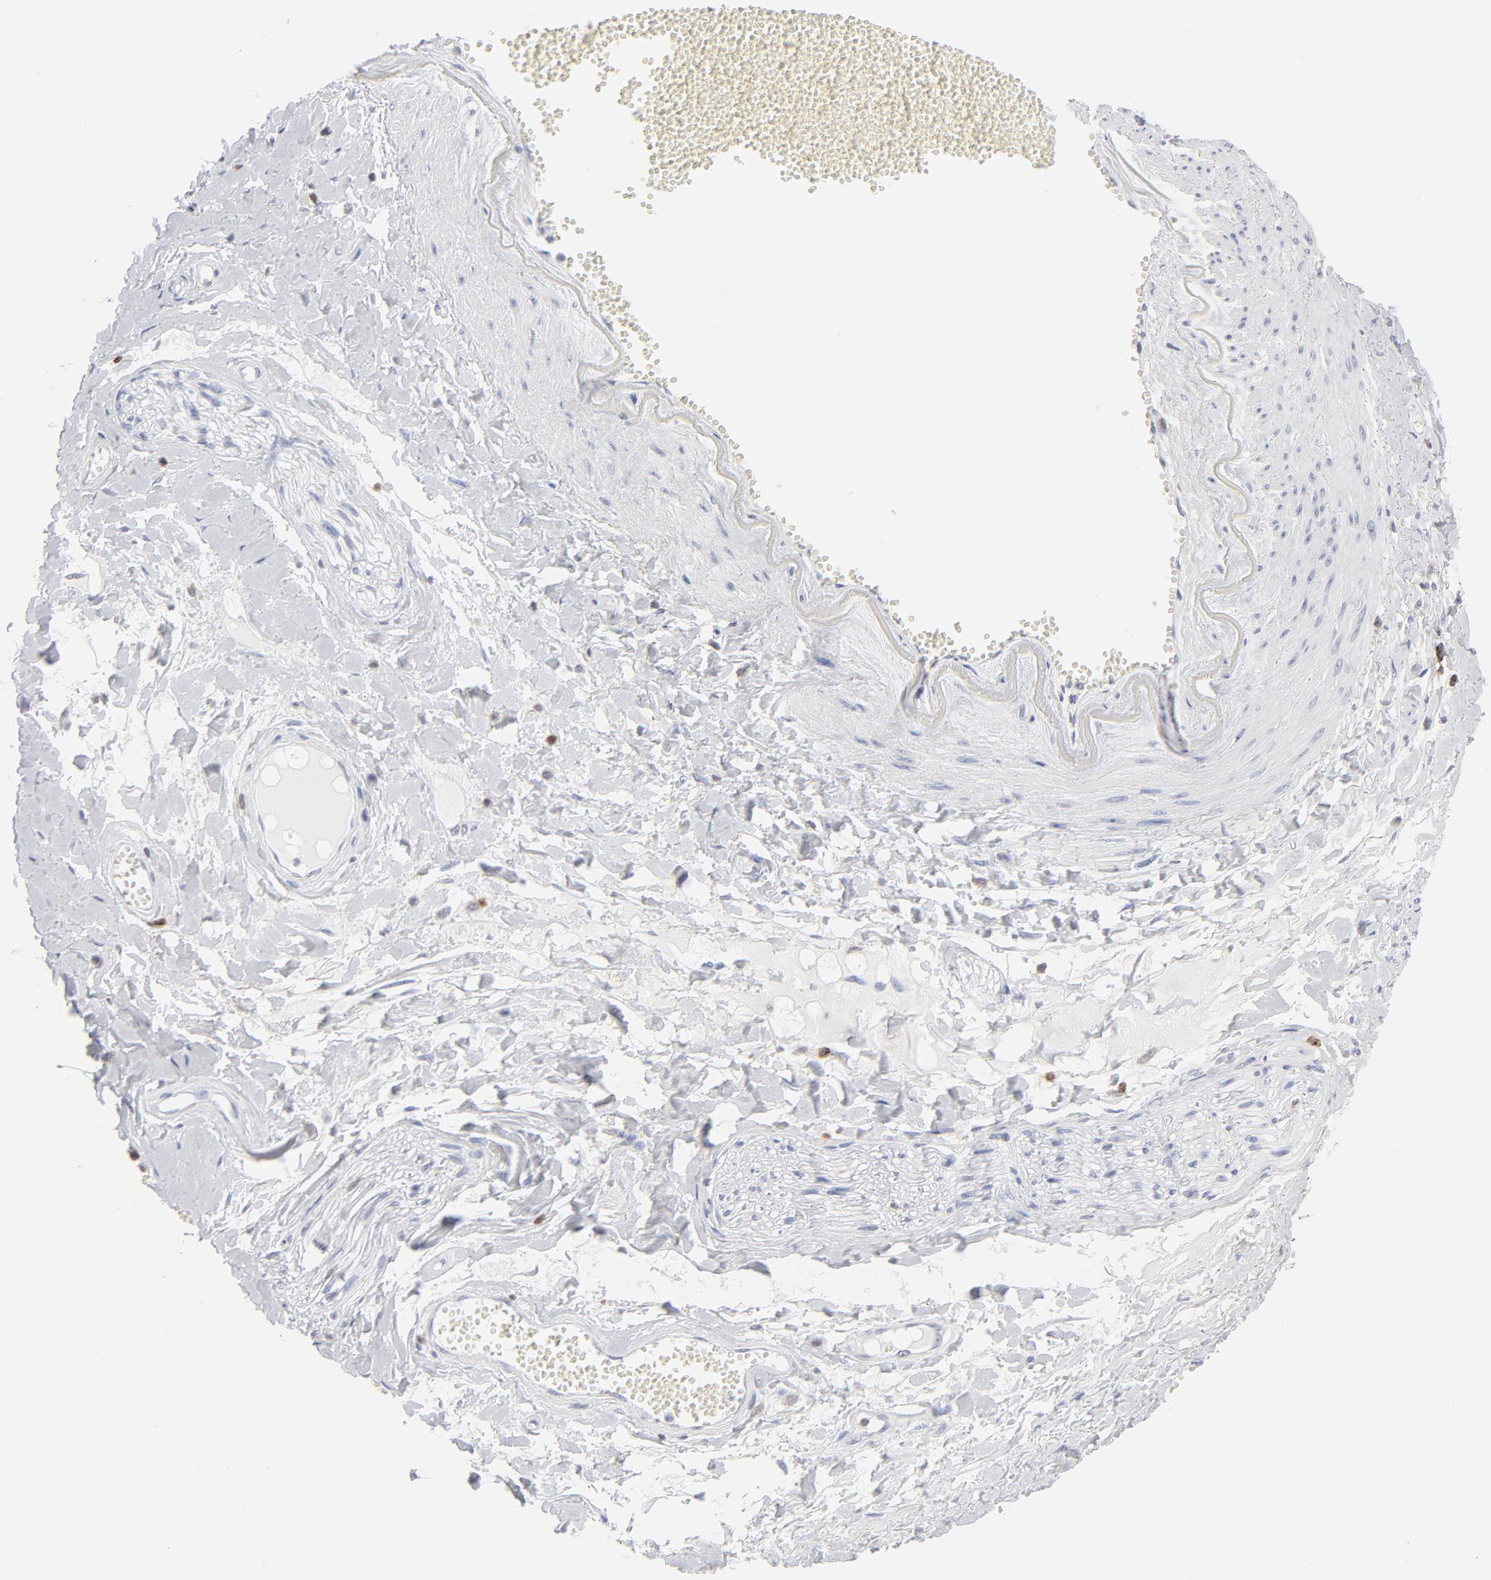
{"staining": {"intensity": "negative", "quantity": "none", "location": "none"}, "tissue": "adipose tissue", "cell_type": "Adipocytes", "image_type": "normal", "snomed": [{"axis": "morphology", "description": "Normal tissue, NOS"}, {"axis": "morphology", "description": "Inflammation, NOS"}, {"axis": "topography", "description": "Salivary gland"}, {"axis": "topography", "description": "Peripheral nerve tissue"}], "caption": "Immunohistochemistry of unremarkable human adipose tissue shows no expression in adipocytes.", "gene": "CD2", "patient": {"sex": "female", "age": 75}}